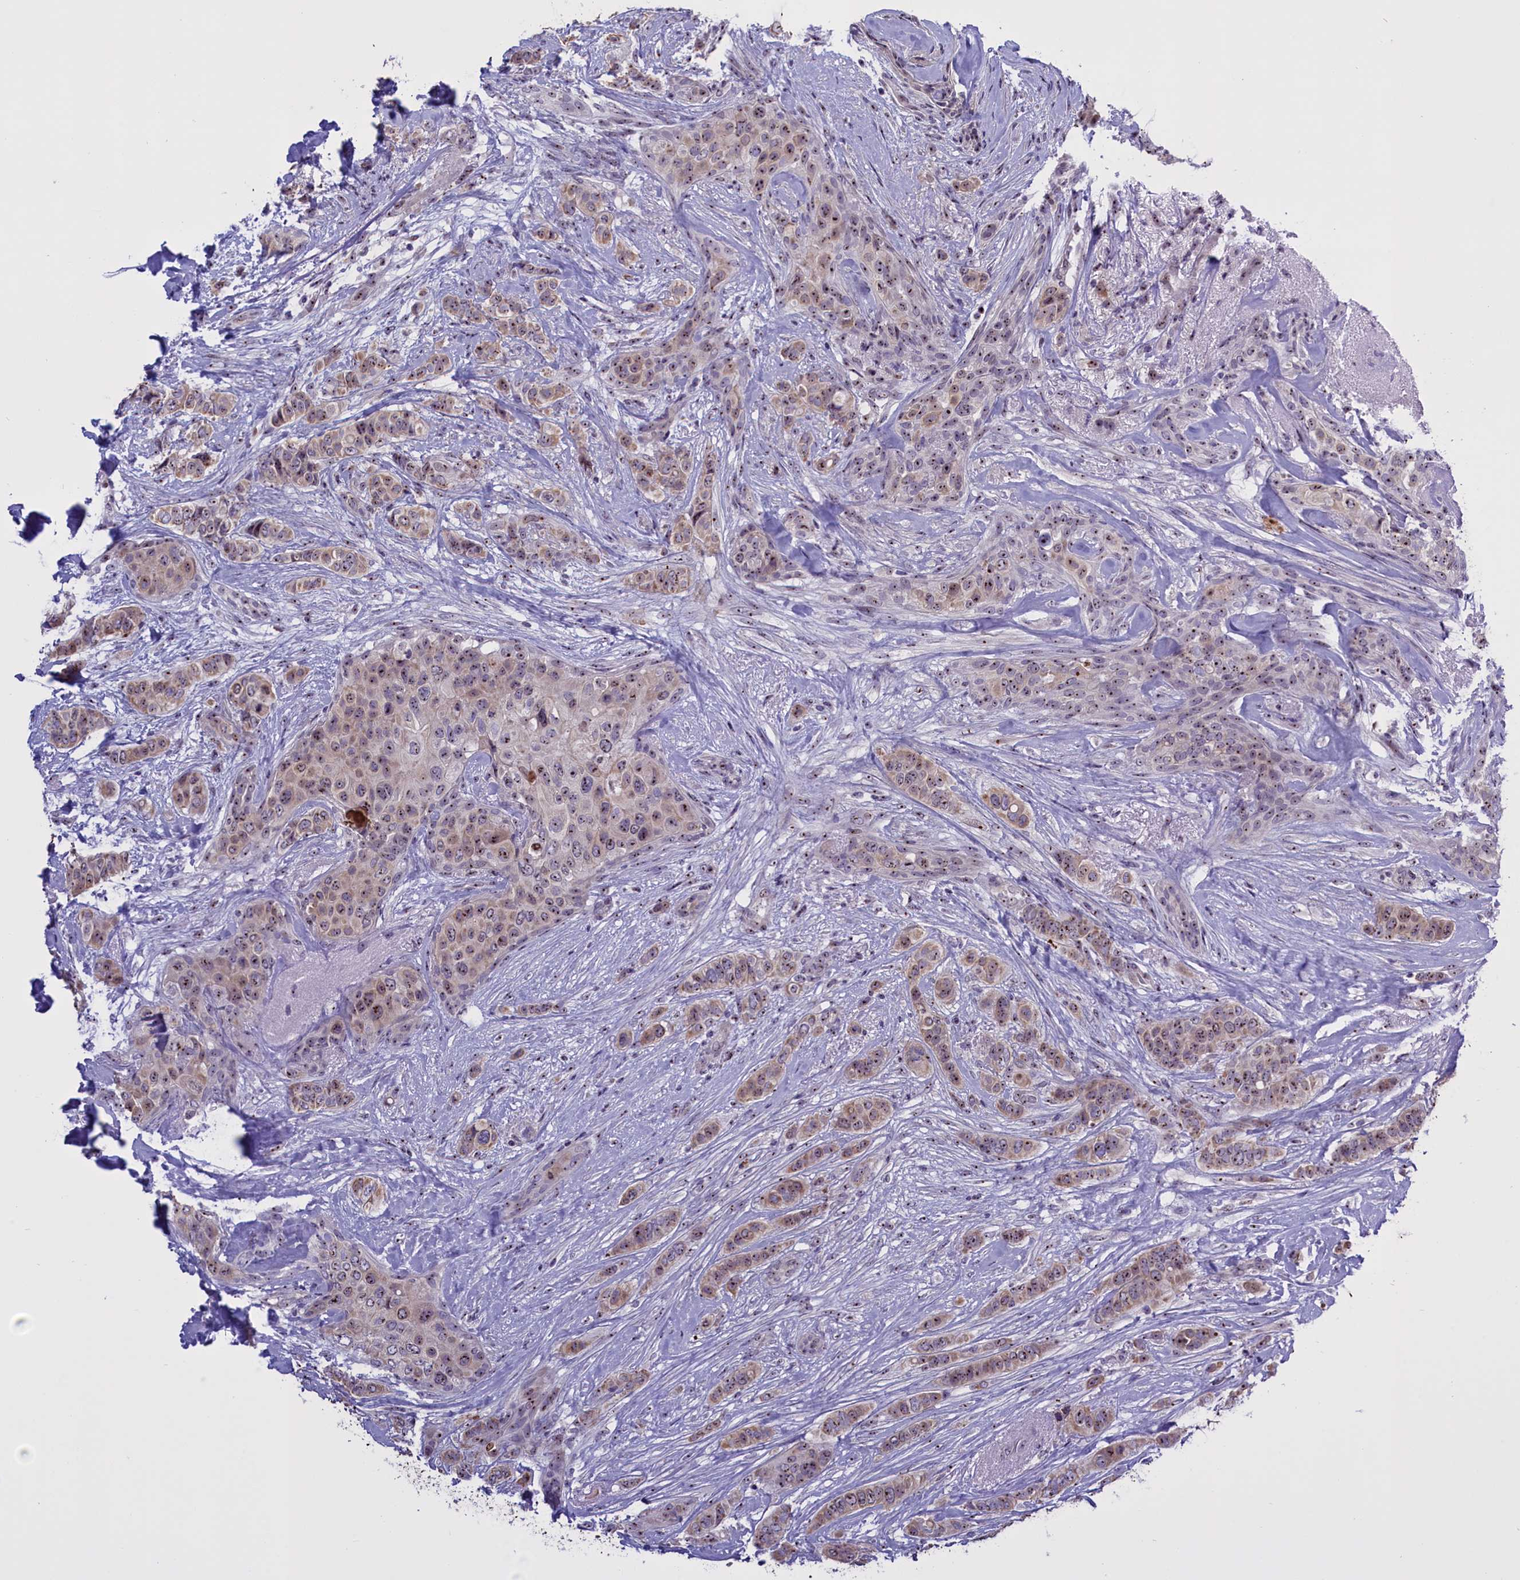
{"staining": {"intensity": "moderate", "quantity": ">75%", "location": "nuclear"}, "tissue": "breast cancer", "cell_type": "Tumor cells", "image_type": "cancer", "snomed": [{"axis": "morphology", "description": "Lobular carcinoma"}, {"axis": "topography", "description": "Breast"}], "caption": "The immunohistochemical stain shows moderate nuclear expression in tumor cells of breast lobular carcinoma tissue.", "gene": "TBL3", "patient": {"sex": "female", "age": 51}}